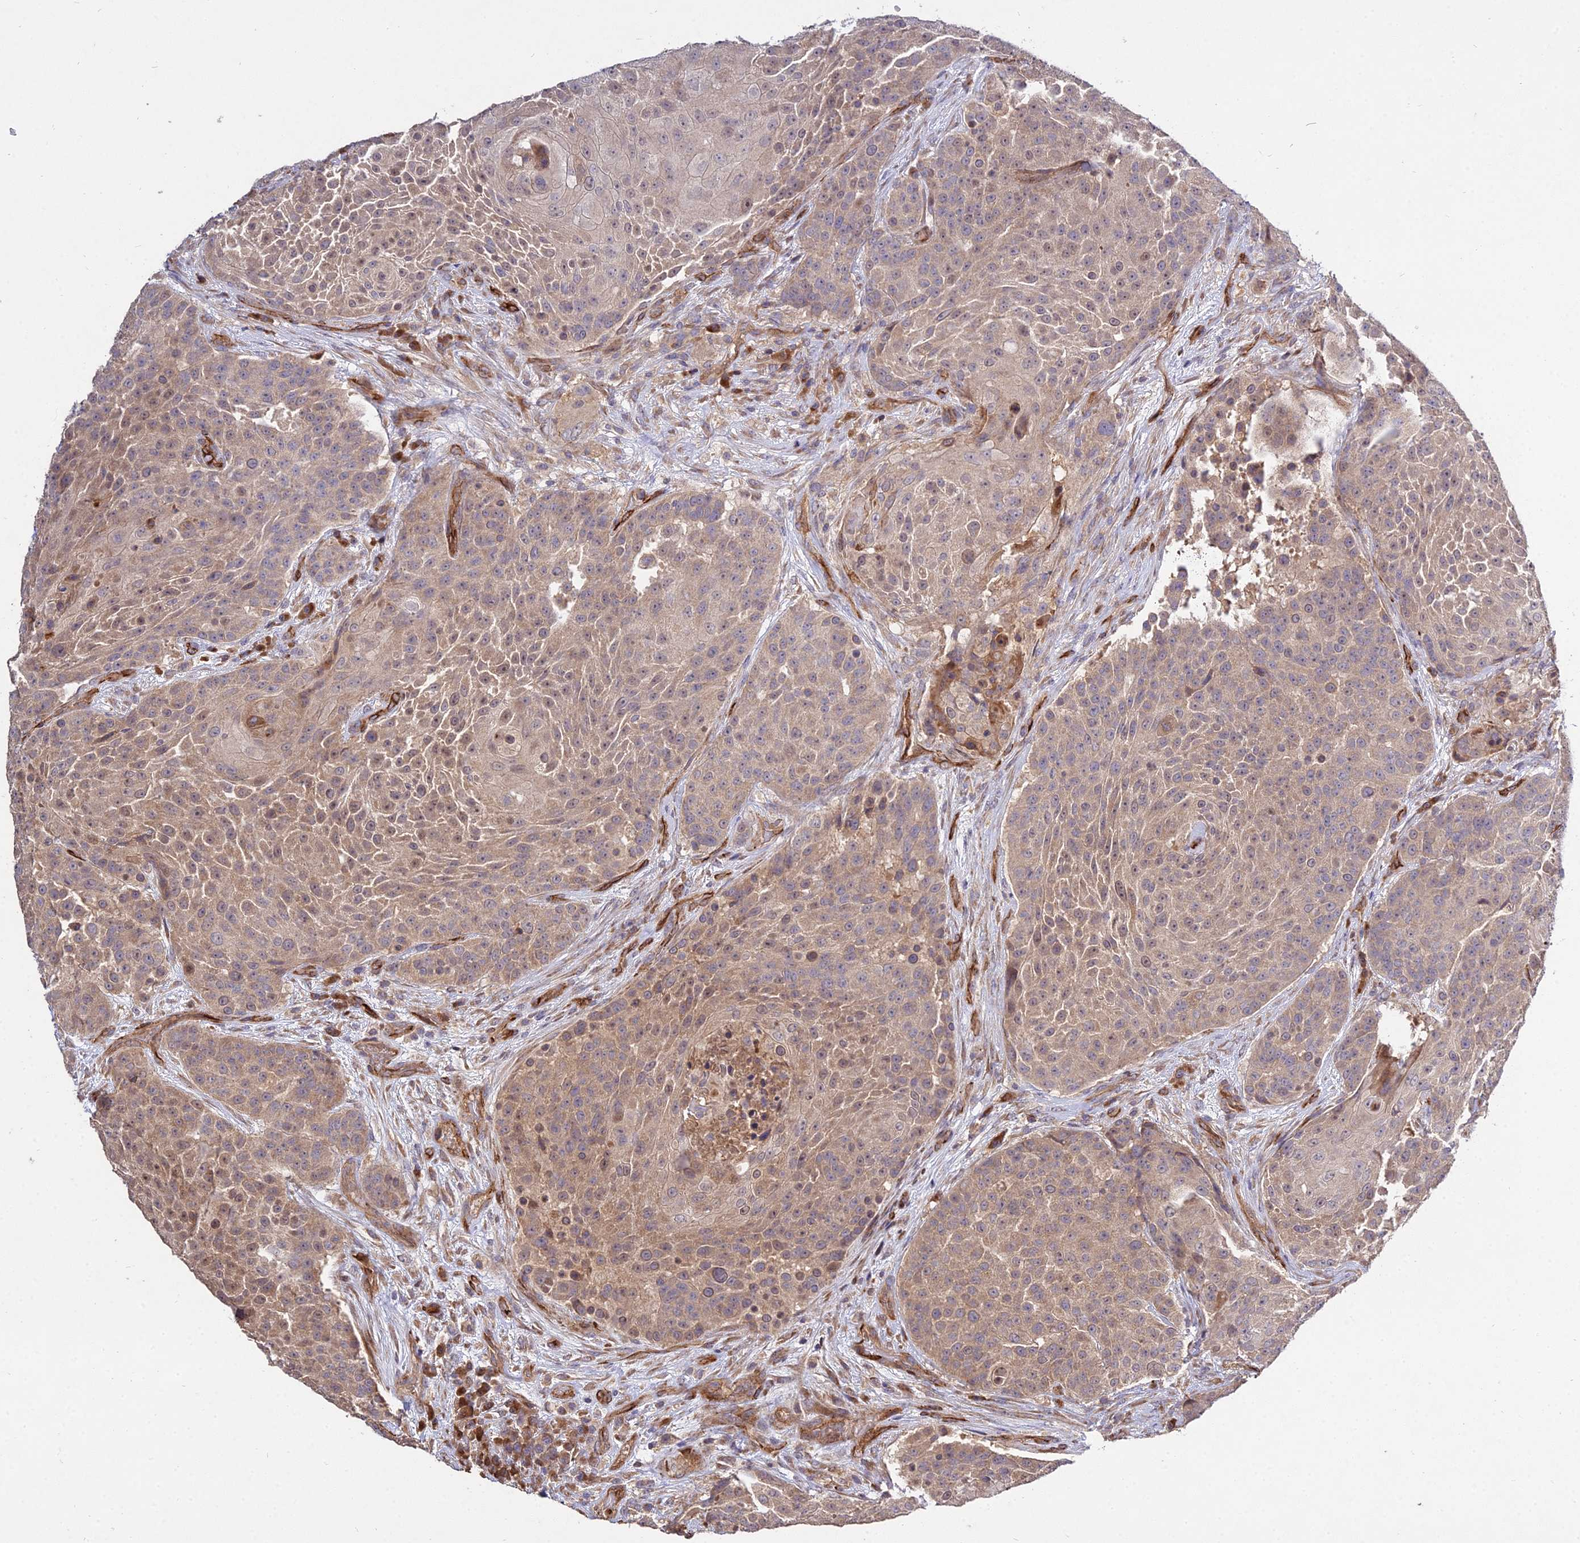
{"staining": {"intensity": "moderate", "quantity": "25%-75%", "location": "cytoplasmic/membranous,nuclear"}, "tissue": "urothelial cancer", "cell_type": "Tumor cells", "image_type": "cancer", "snomed": [{"axis": "morphology", "description": "Urothelial carcinoma, High grade"}, {"axis": "topography", "description": "Urinary bladder"}], "caption": "High-grade urothelial carcinoma stained with DAB (3,3'-diaminobenzidine) immunohistochemistry shows medium levels of moderate cytoplasmic/membranous and nuclear staining in approximately 25%-75% of tumor cells.", "gene": "GRTP1", "patient": {"sex": "female", "age": 63}}